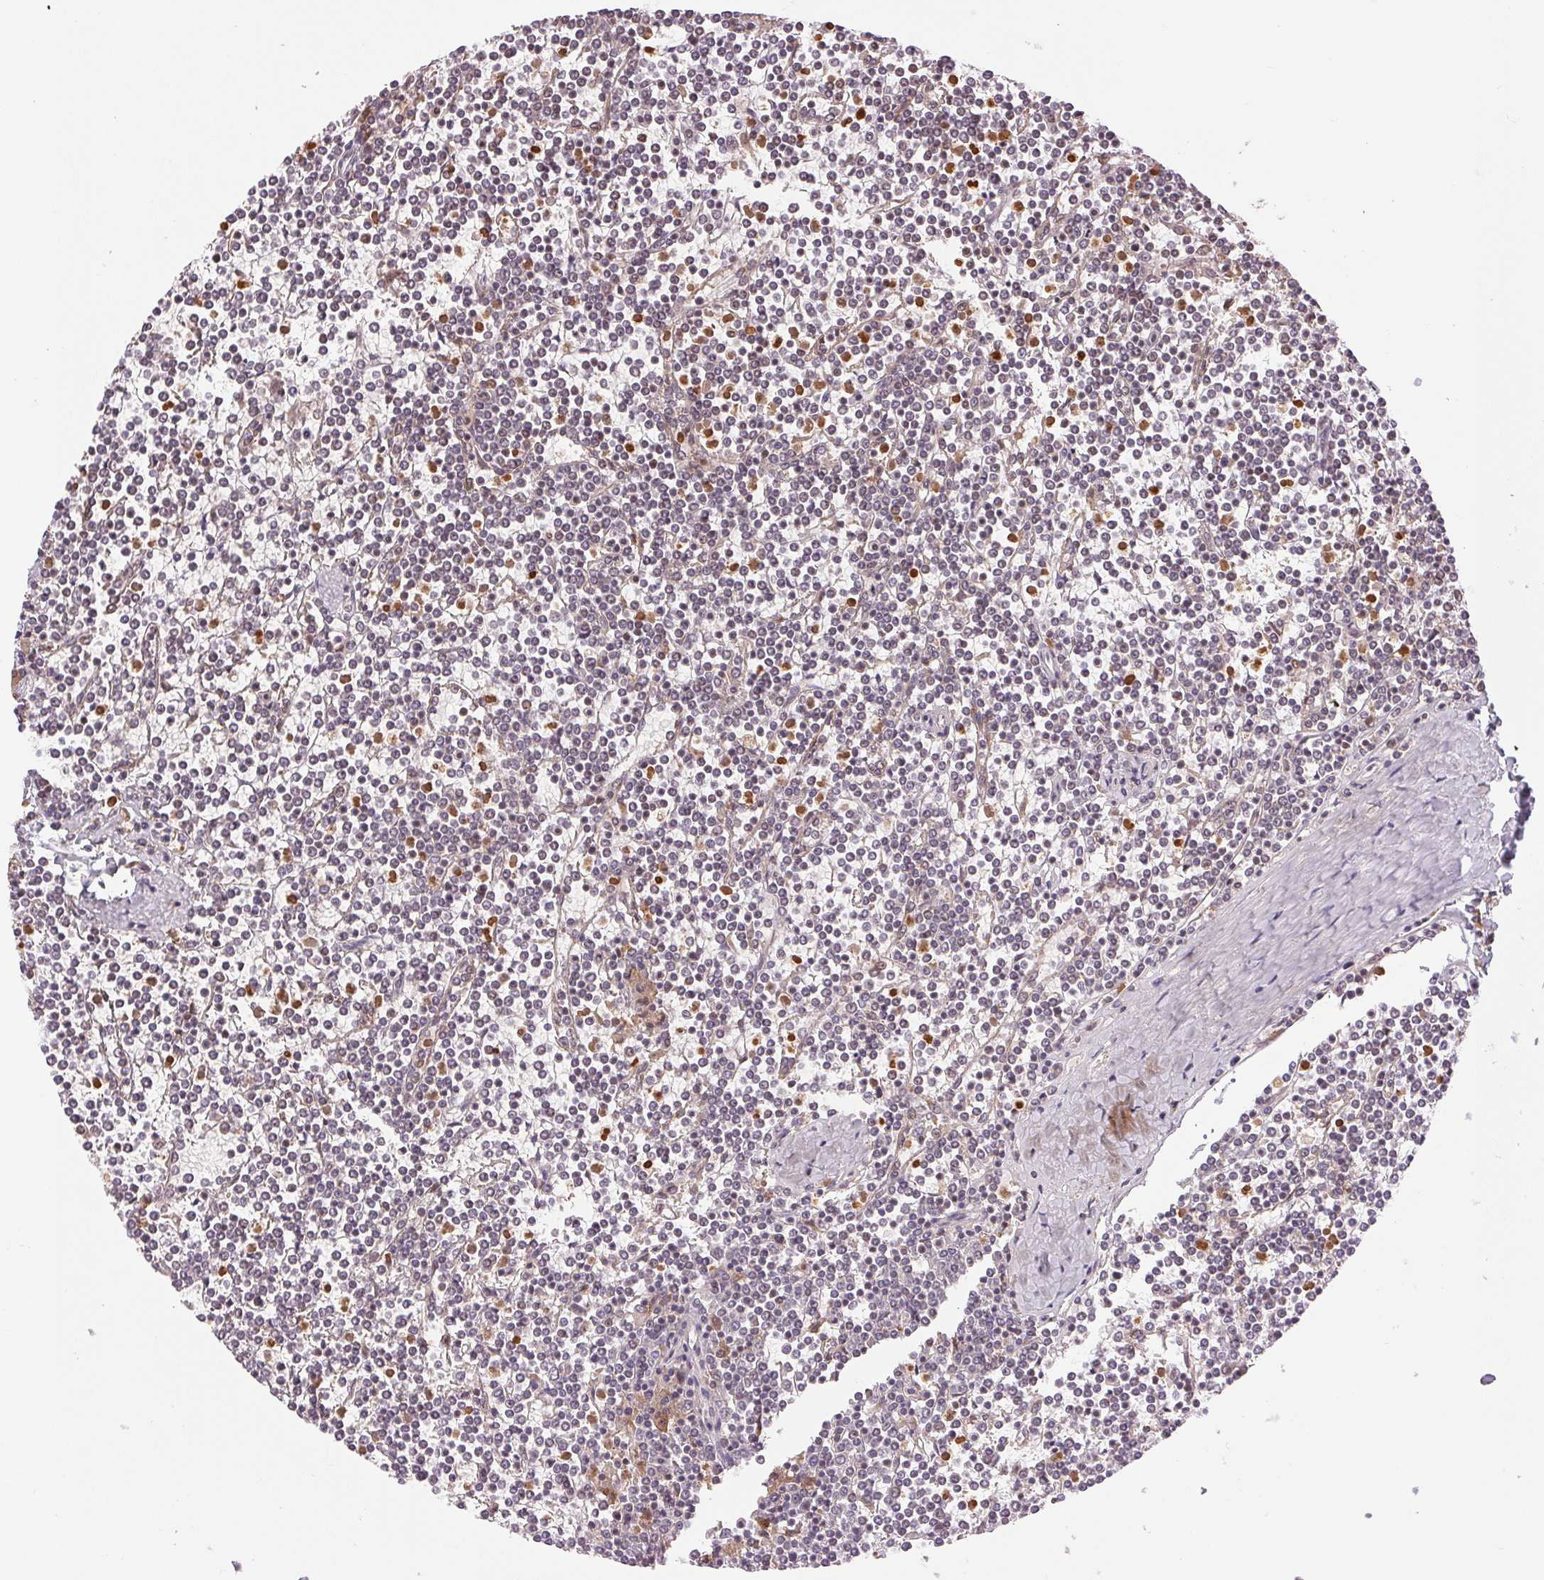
{"staining": {"intensity": "negative", "quantity": "none", "location": "none"}, "tissue": "lymphoma", "cell_type": "Tumor cells", "image_type": "cancer", "snomed": [{"axis": "morphology", "description": "Malignant lymphoma, non-Hodgkin's type, Low grade"}, {"axis": "topography", "description": "Spleen"}], "caption": "Image shows no significant protein staining in tumor cells of low-grade malignant lymphoma, non-Hodgkin's type.", "gene": "GRHL3", "patient": {"sex": "female", "age": 19}}